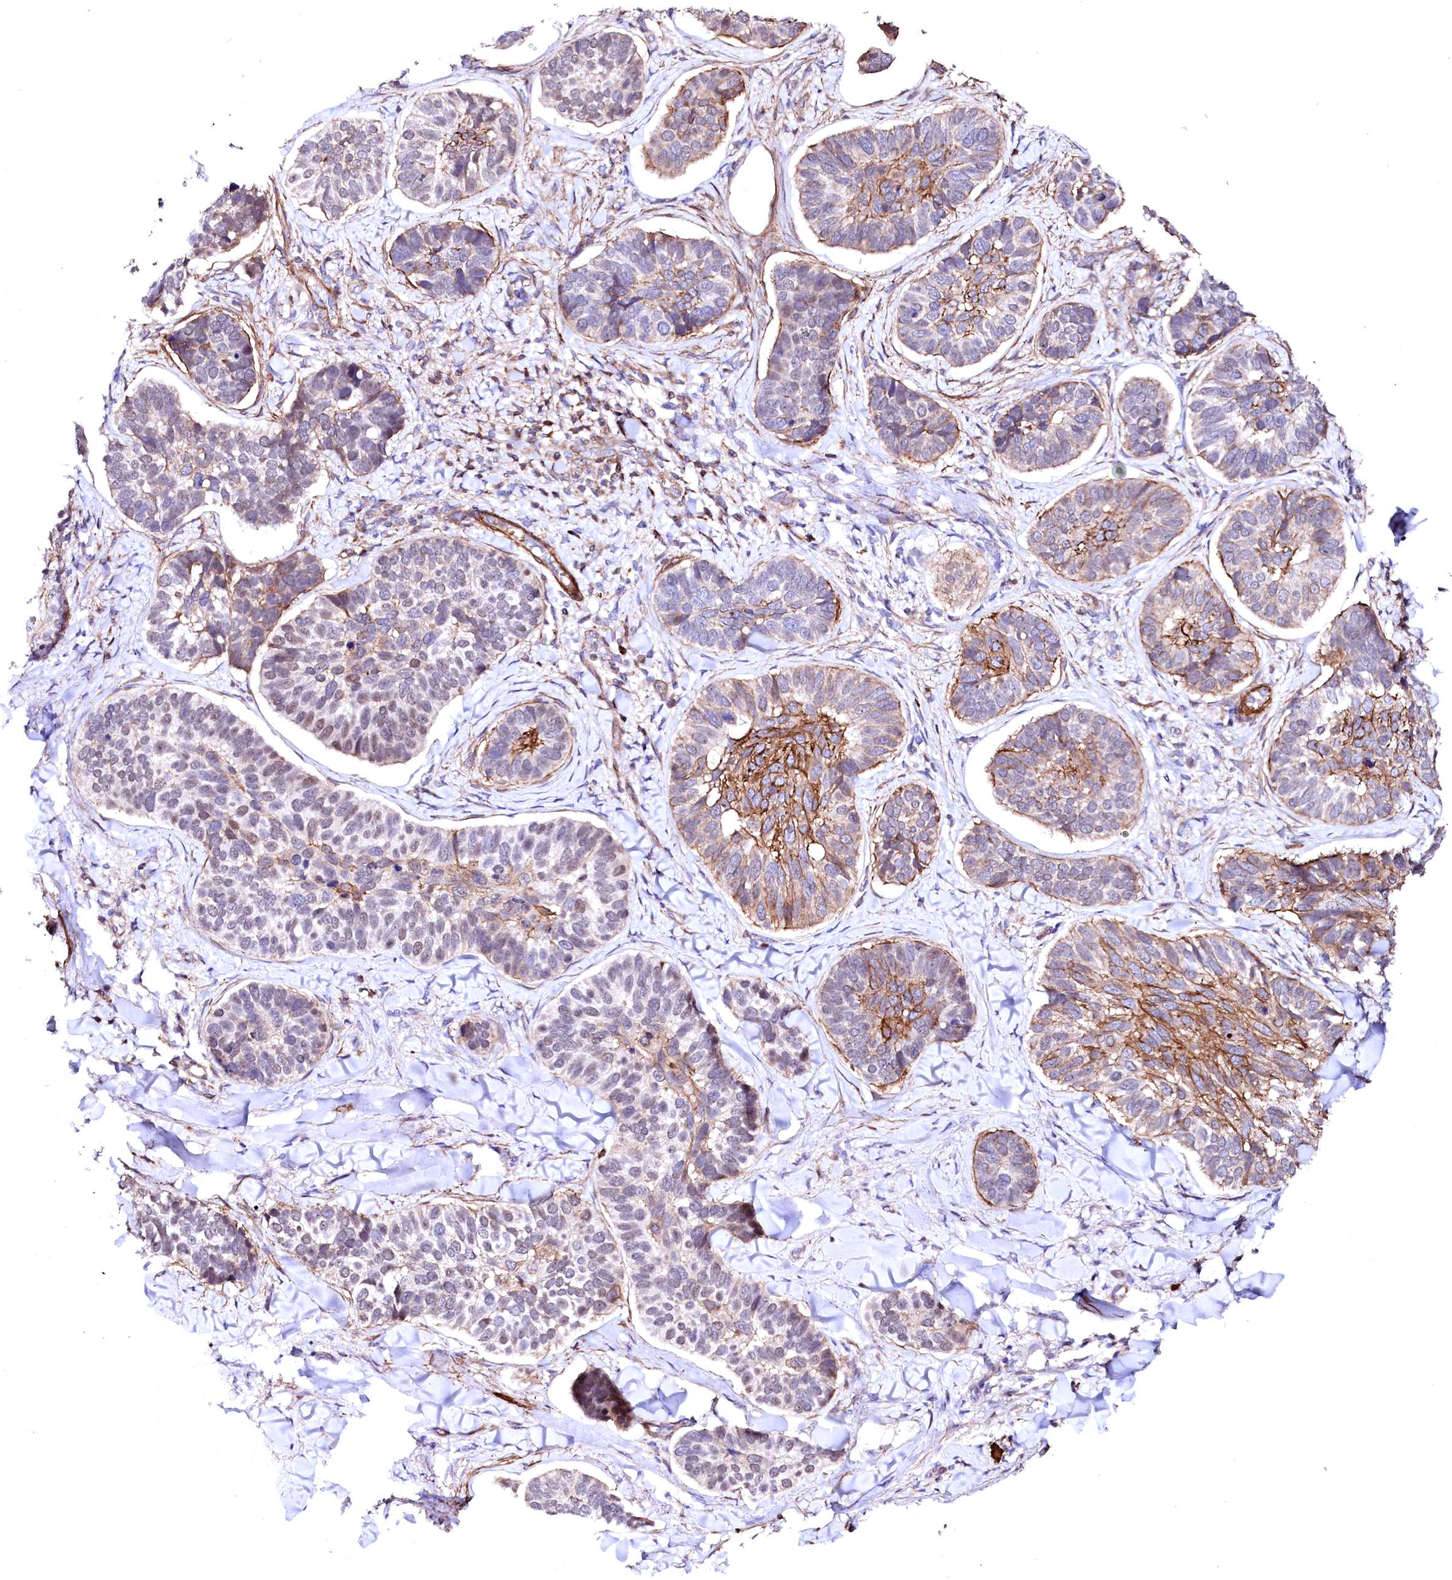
{"staining": {"intensity": "moderate", "quantity": "<25%", "location": "cytoplasmic/membranous"}, "tissue": "skin cancer", "cell_type": "Tumor cells", "image_type": "cancer", "snomed": [{"axis": "morphology", "description": "Basal cell carcinoma"}, {"axis": "topography", "description": "Skin"}], "caption": "Immunohistochemical staining of skin cancer (basal cell carcinoma) displays low levels of moderate cytoplasmic/membranous protein positivity in approximately <25% of tumor cells.", "gene": "GPR176", "patient": {"sex": "male", "age": 62}}